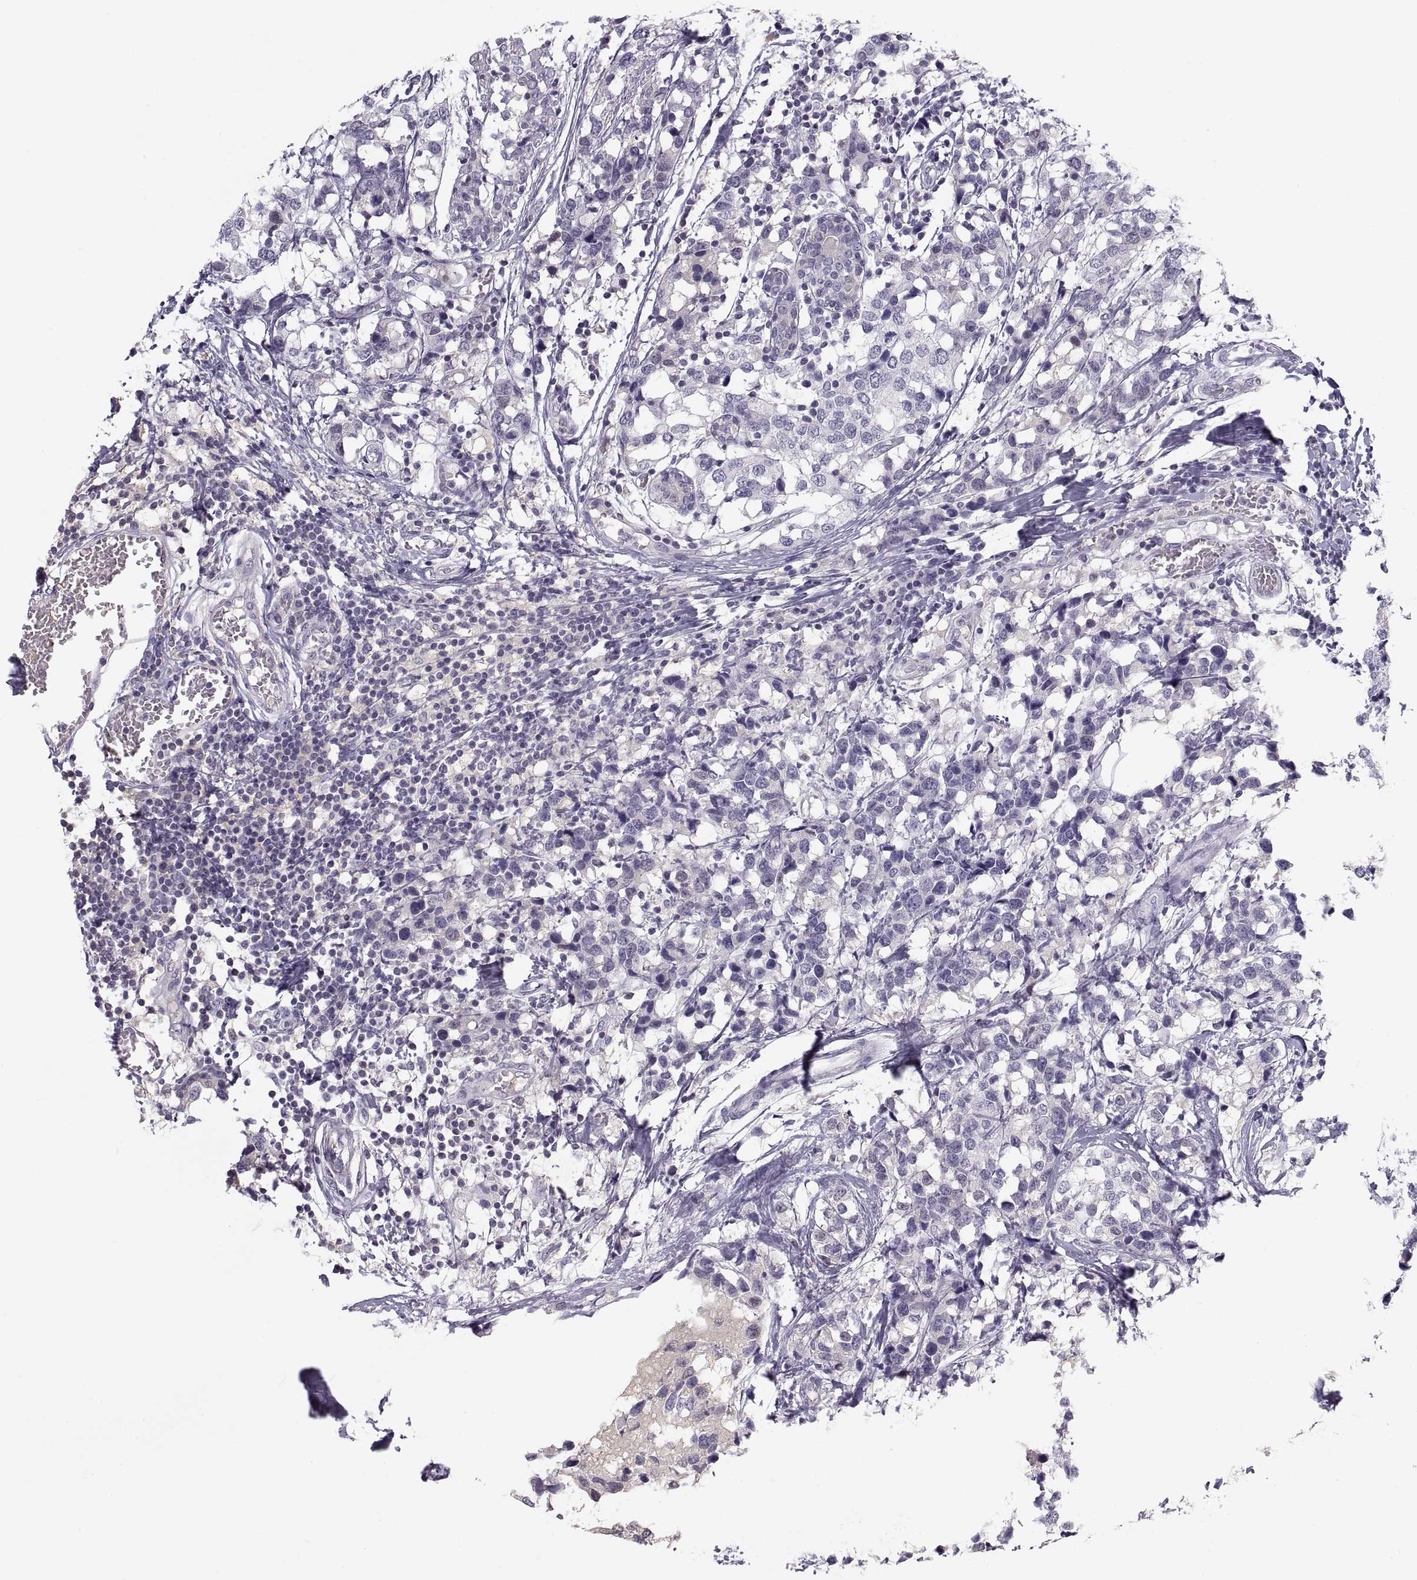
{"staining": {"intensity": "negative", "quantity": "none", "location": "none"}, "tissue": "breast cancer", "cell_type": "Tumor cells", "image_type": "cancer", "snomed": [{"axis": "morphology", "description": "Lobular carcinoma"}, {"axis": "topography", "description": "Breast"}], "caption": "This is an immunohistochemistry image of breast cancer (lobular carcinoma). There is no positivity in tumor cells.", "gene": "MAGEB2", "patient": {"sex": "female", "age": 59}}